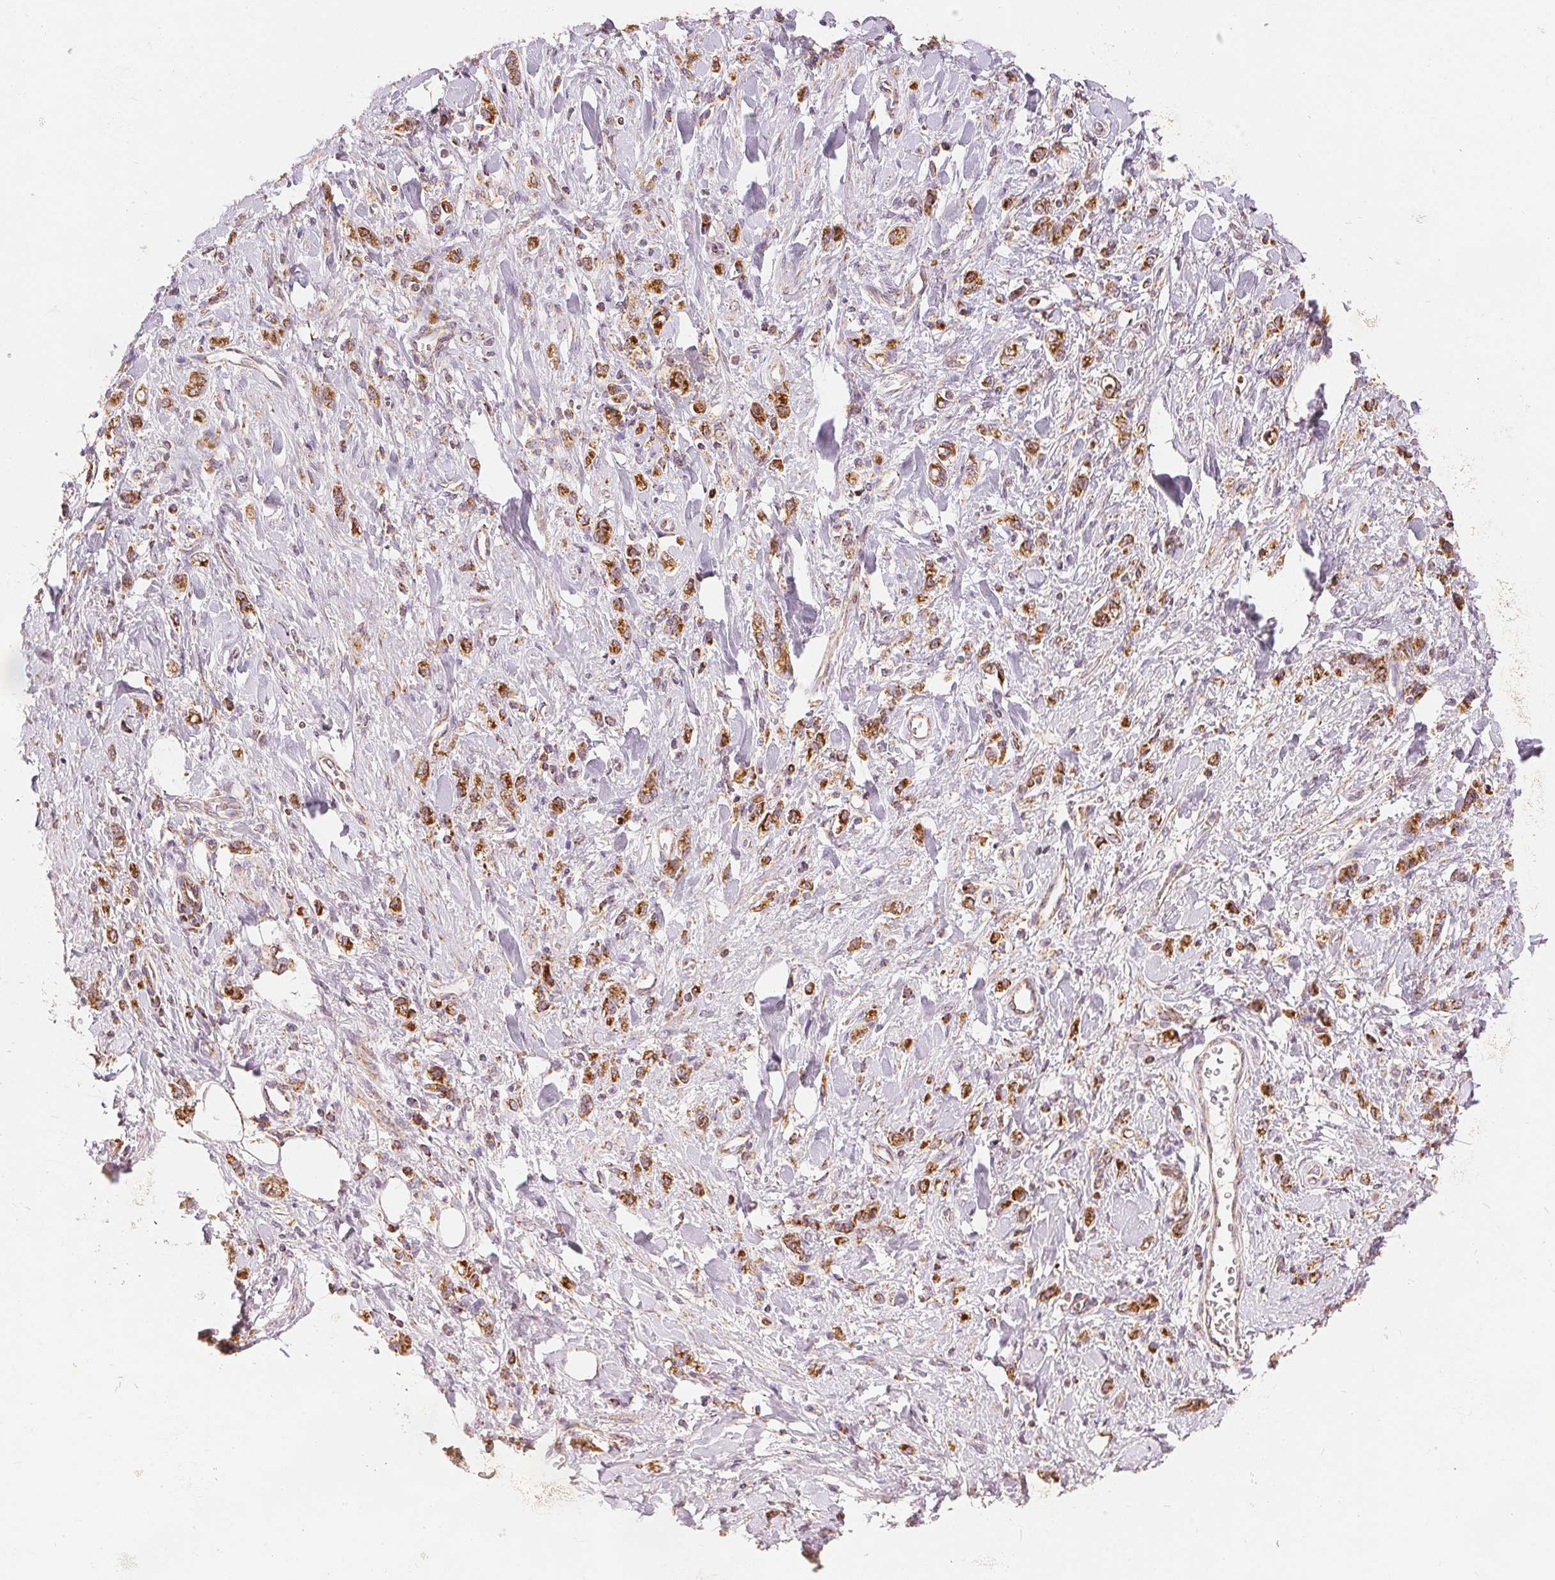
{"staining": {"intensity": "strong", "quantity": ">75%", "location": "cytoplasmic/membranous"}, "tissue": "stomach cancer", "cell_type": "Tumor cells", "image_type": "cancer", "snomed": [{"axis": "morphology", "description": "Adenocarcinoma, NOS"}, {"axis": "topography", "description": "Stomach"}], "caption": "Immunohistochemistry (IHC) image of neoplastic tissue: stomach cancer stained using immunohistochemistry reveals high levels of strong protein expression localized specifically in the cytoplasmic/membranous of tumor cells, appearing as a cytoplasmic/membranous brown color.", "gene": "SDHB", "patient": {"sex": "male", "age": 77}}